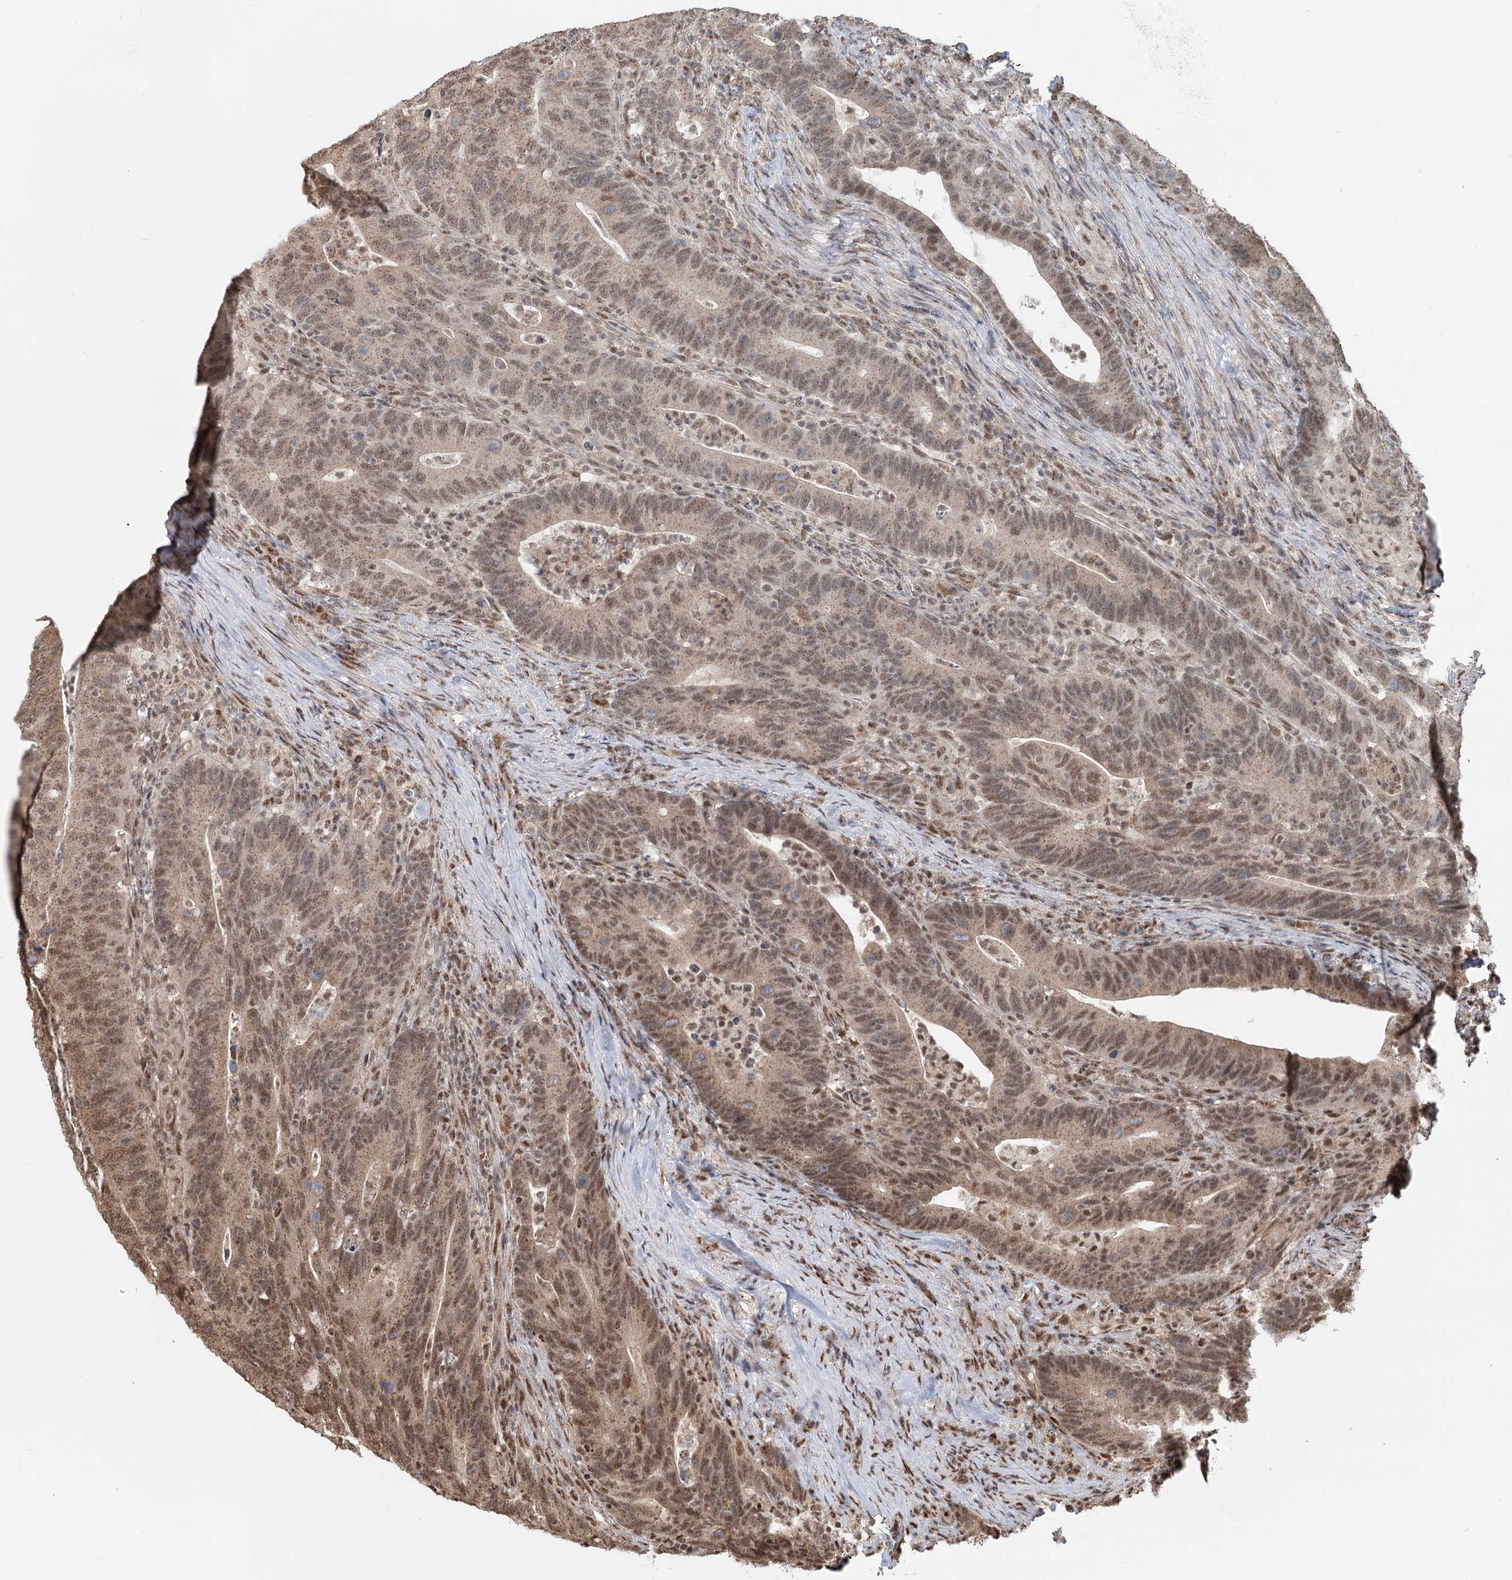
{"staining": {"intensity": "moderate", "quantity": ">75%", "location": "cytoplasmic/membranous,nuclear"}, "tissue": "colorectal cancer", "cell_type": "Tumor cells", "image_type": "cancer", "snomed": [{"axis": "morphology", "description": "Adenocarcinoma, NOS"}, {"axis": "topography", "description": "Colon"}], "caption": "Adenocarcinoma (colorectal) tissue shows moderate cytoplasmic/membranous and nuclear positivity in about >75% of tumor cells The staining was performed using DAB (3,3'-diaminobenzidine), with brown indicating positive protein expression. Nuclei are stained blue with hematoxylin.", "gene": "GPALPP1", "patient": {"sex": "female", "age": 66}}